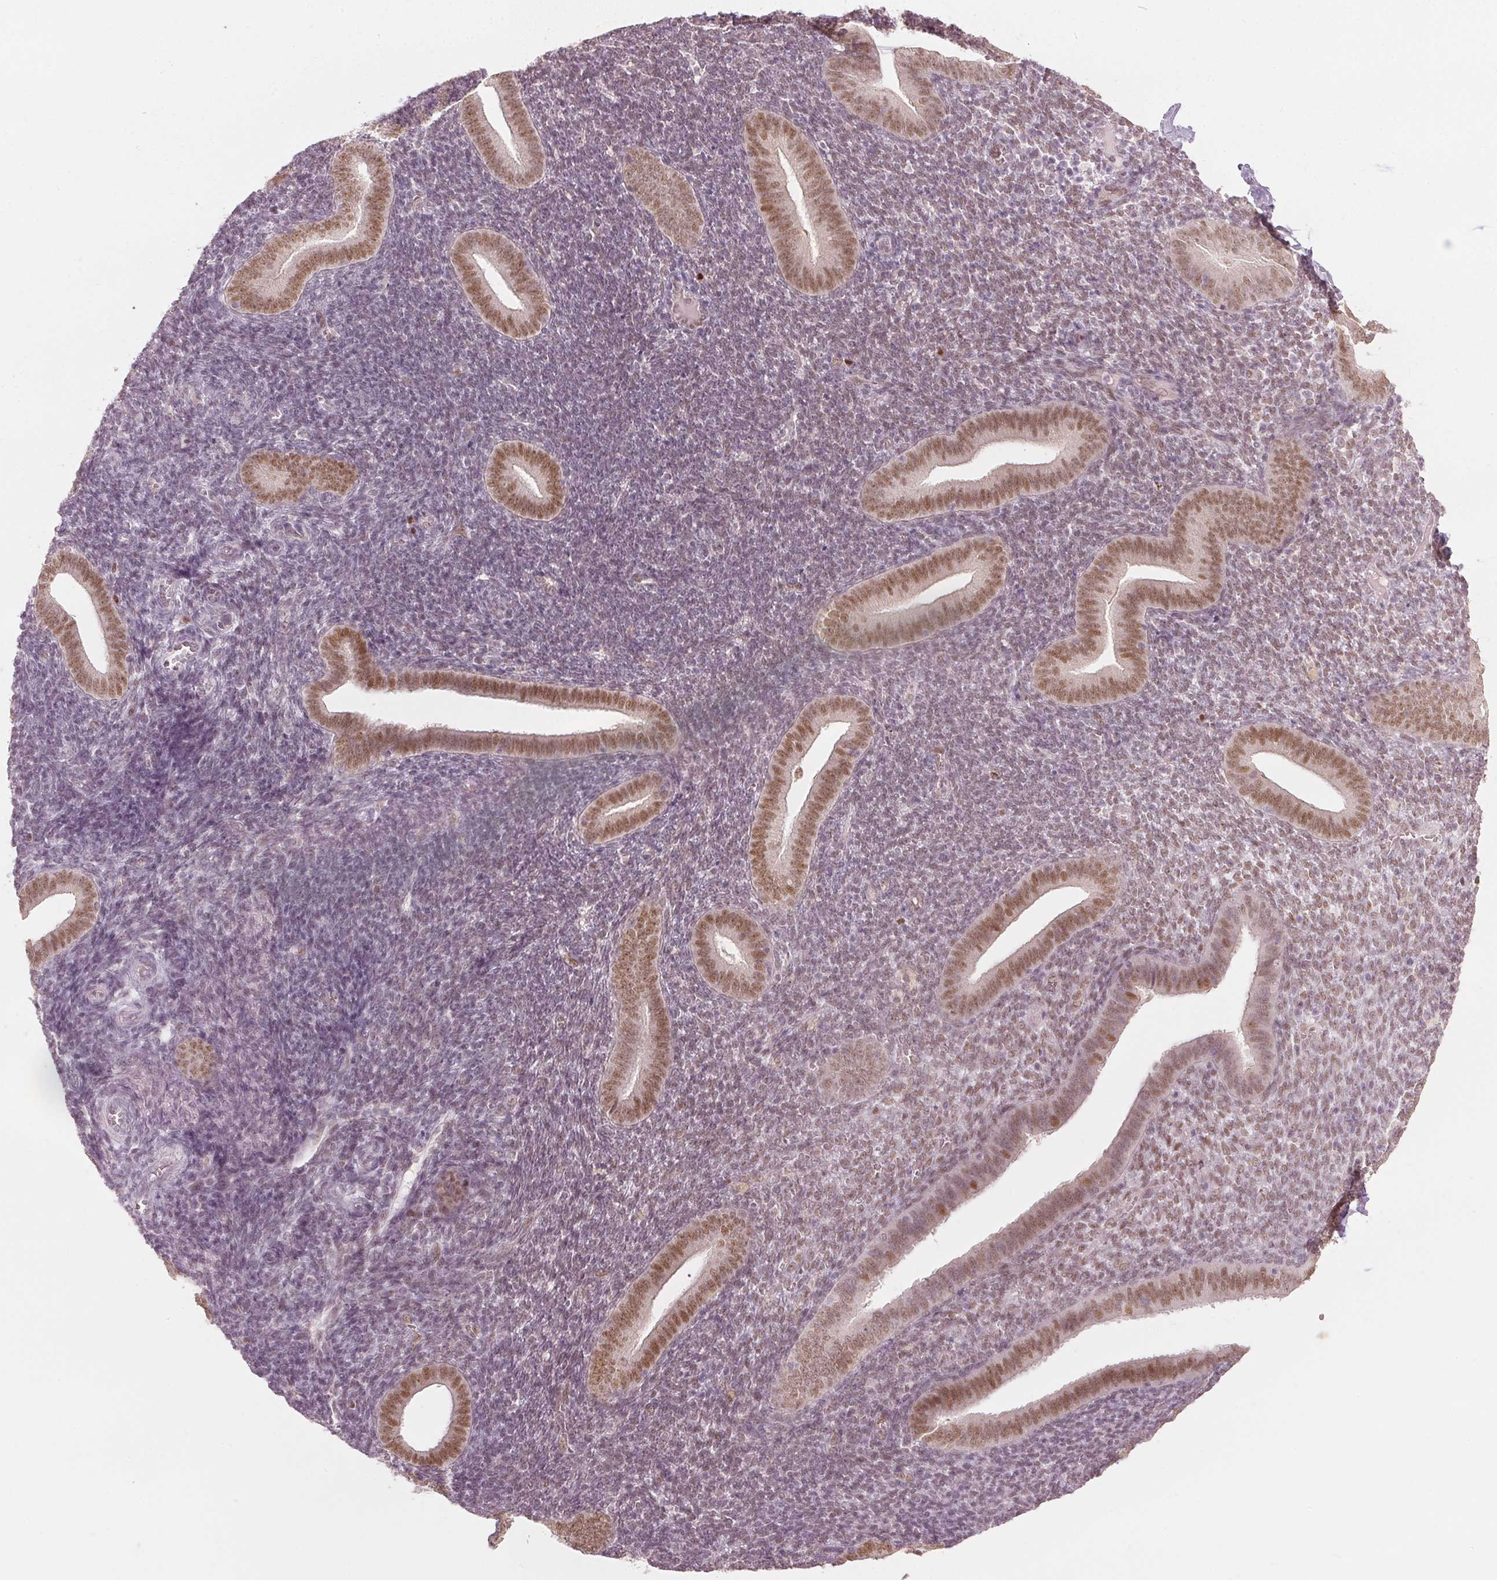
{"staining": {"intensity": "moderate", "quantity": "25%-75%", "location": "nuclear"}, "tissue": "endometrium", "cell_type": "Cells in endometrial stroma", "image_type": "normal", "snomed": [{"axis": "morphology", "description": "Normal tissue, NOS"}, {"axis": "topography", "description": "Endometrium"}], "caption": "Cells in endometrial stroma reveal medium levels of moderate nuclear staining in about 25%-75% of cells in unremarkable endometrium. The staining was performed using DAB (3,3'-diaminobenzidine) to visualize the protein expression in brown, while the nuclei were stained in blue with hematoxylin (Magnification: 20x).", "gene": "ENSG00000267001", "patient": {"sex": "female", "age": 25}}